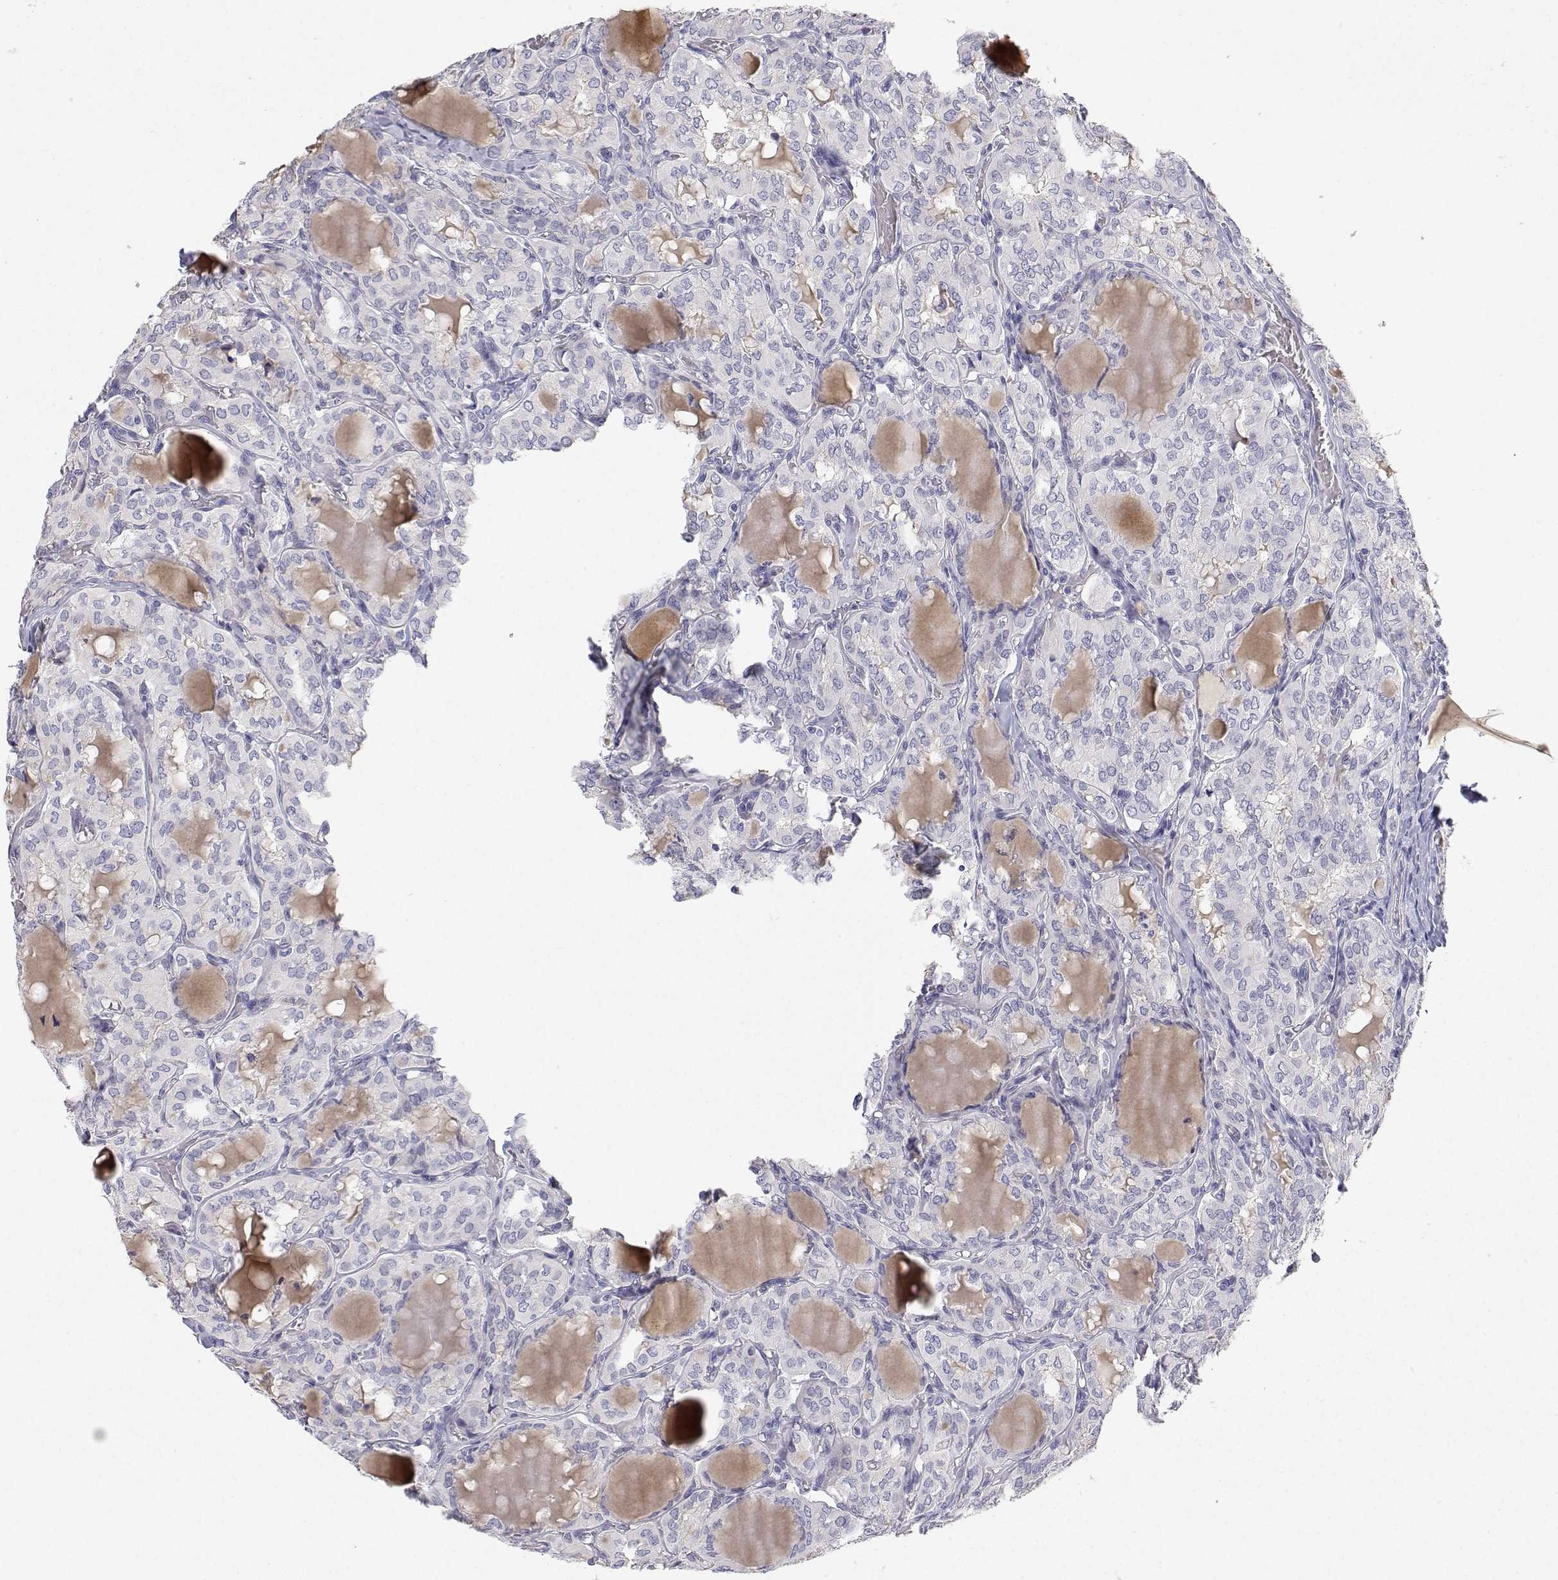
{"staining": {"intensity": "negative", "quantity": "none", "location": "none"}, "tissue": "thyroid cancer", "cell_type": "Tumor cells", "image_type": "cancer", "snomed": [{"axis": "morphology", "description": "Papillary adenocarcinoma, NOS"}, {"axis": "topography", "description": "Thyroid gland"}], "caption": "Thyroid cancer was stained to show a protein in brown. There is no significant staining in tumor cells.", "gene": "ANKRD65", "patient": {"sex": "male", "age": 20}}